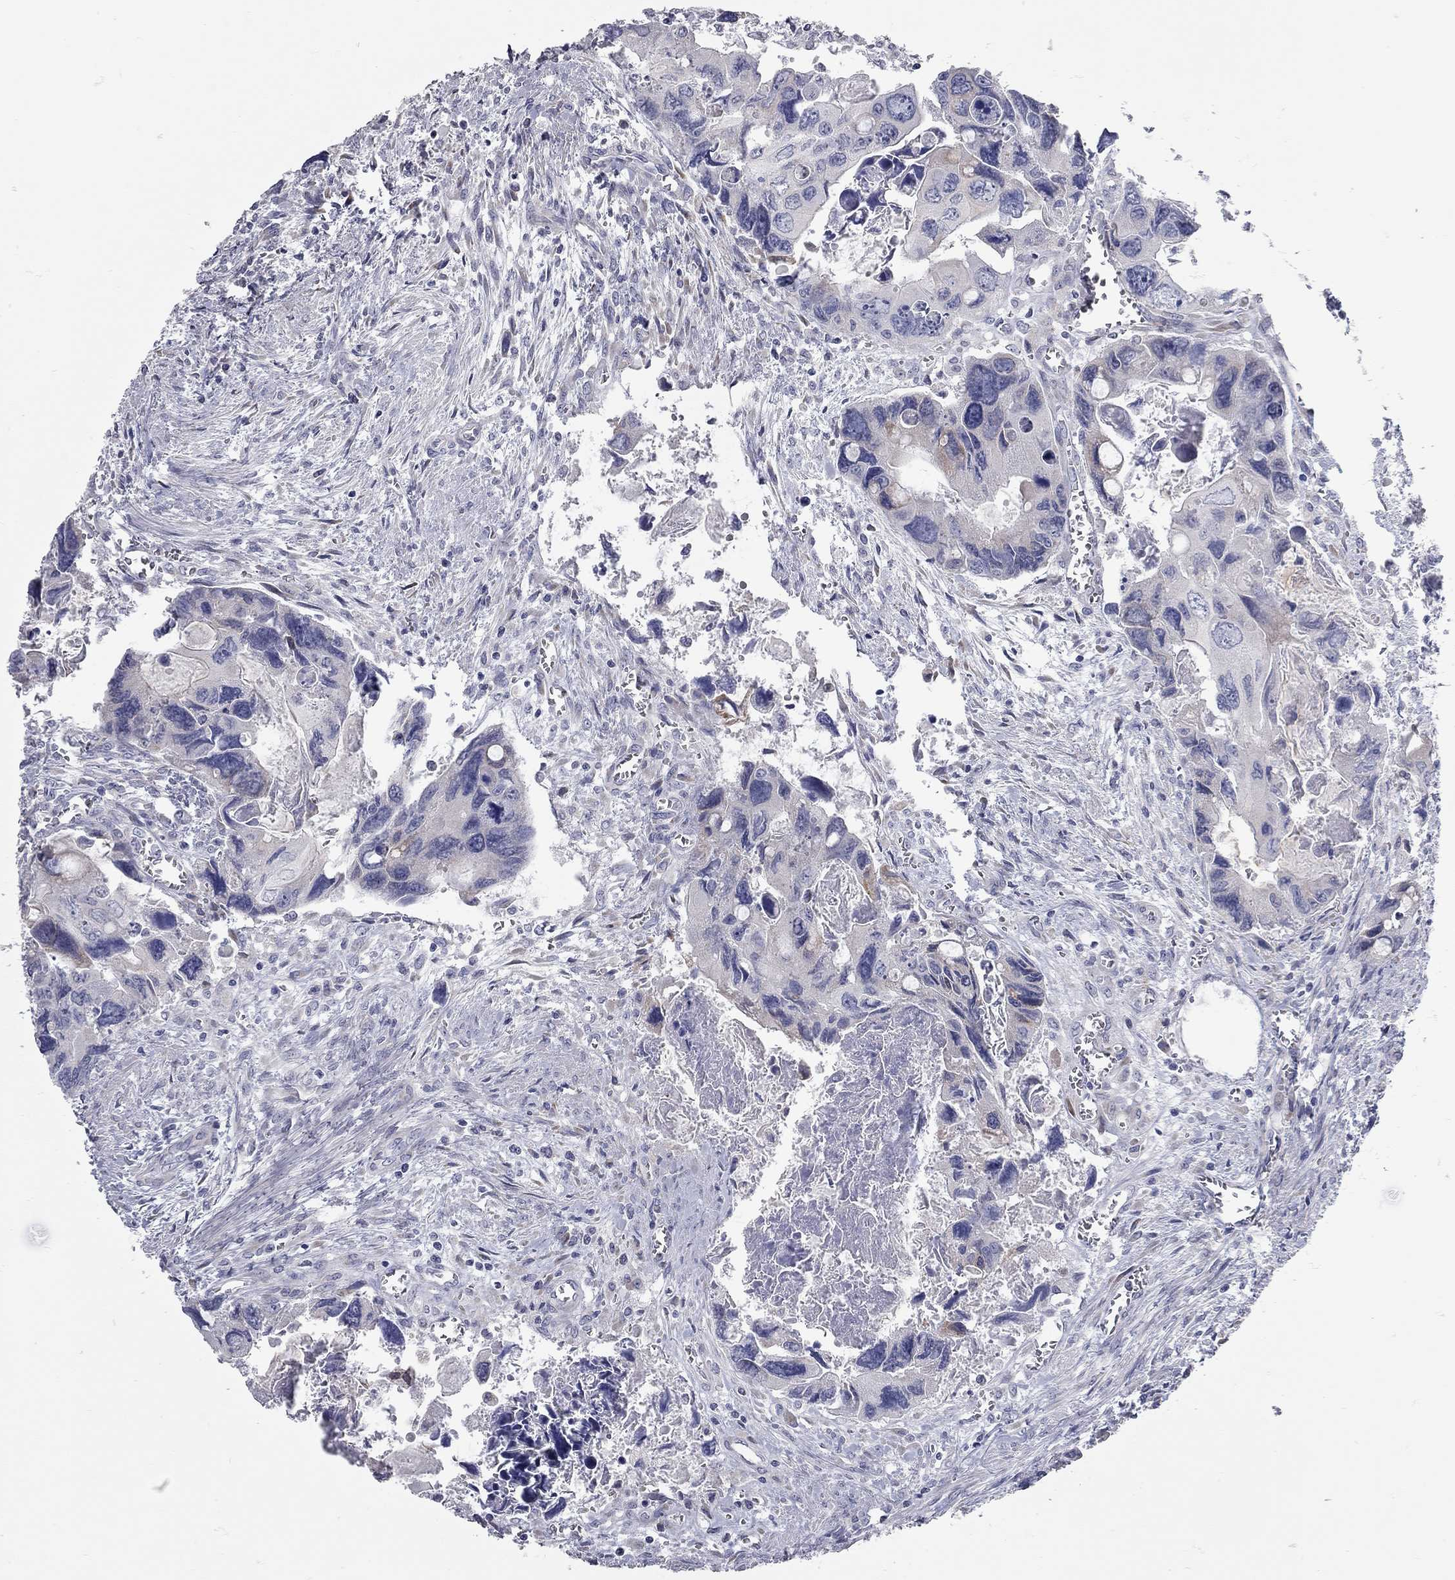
{"staining": {"intensity": "negative", "quantity": "none", "location": "none"}, "tissue": "colorectal cancer", "cell_type": "Tumor cells", "image_type": "cancer", "snomed": [{"axis": "morphology", "description": "Adenocarcinoma, NOS"}, {"axis": "topography", "description": "Rectum"}], "caption": "This is an immunohistochemistry (IHC) histopathology image of human colorectal adenocarcinoma. There is no staining in tumor cells.", "gene": "XAGE2", "patient": {"sex": "male", "age": 62}}